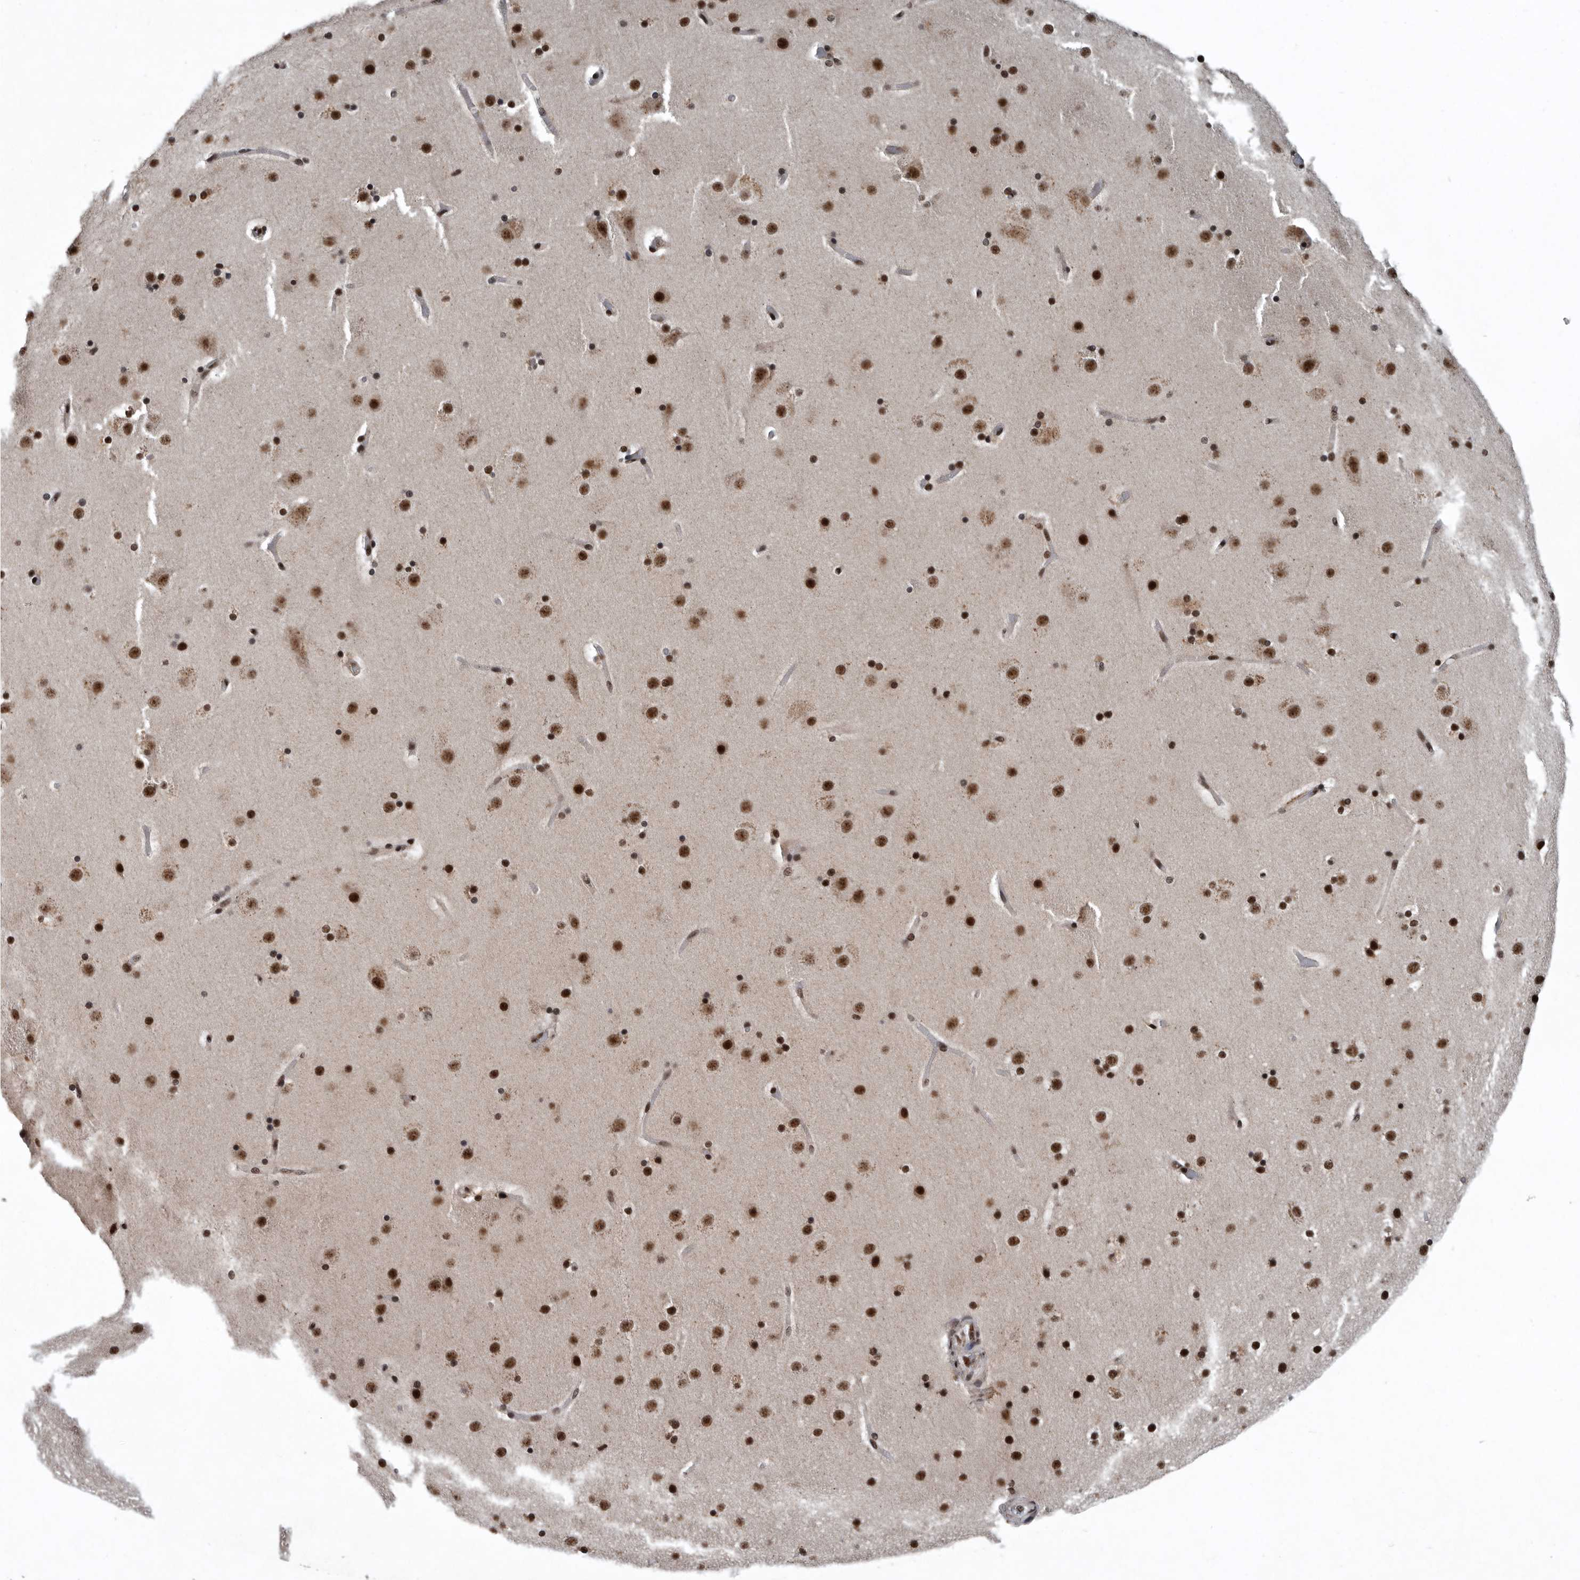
{"staining": {"intensity": "moderate", "quantity": ">75%", "location": "nuclear"}, "tissue": "cerebral cortex", "cell_type": "Endothelial cells", "image_type": "normal", "snomed": [{"axis": "morphology", "description": "Normal tissue, NOS"}, {"axis": "topography", "description": "Cerebral cortex"}], "caption": "IHC histopathology image of benign cerebral cortex stained for a protein (brown), which exhibits medium levels of moderate nuclear positivity in about >75% of endothelial cells.", "gene": "SENP7", "patient": {"sex": "male", "age": 57}}